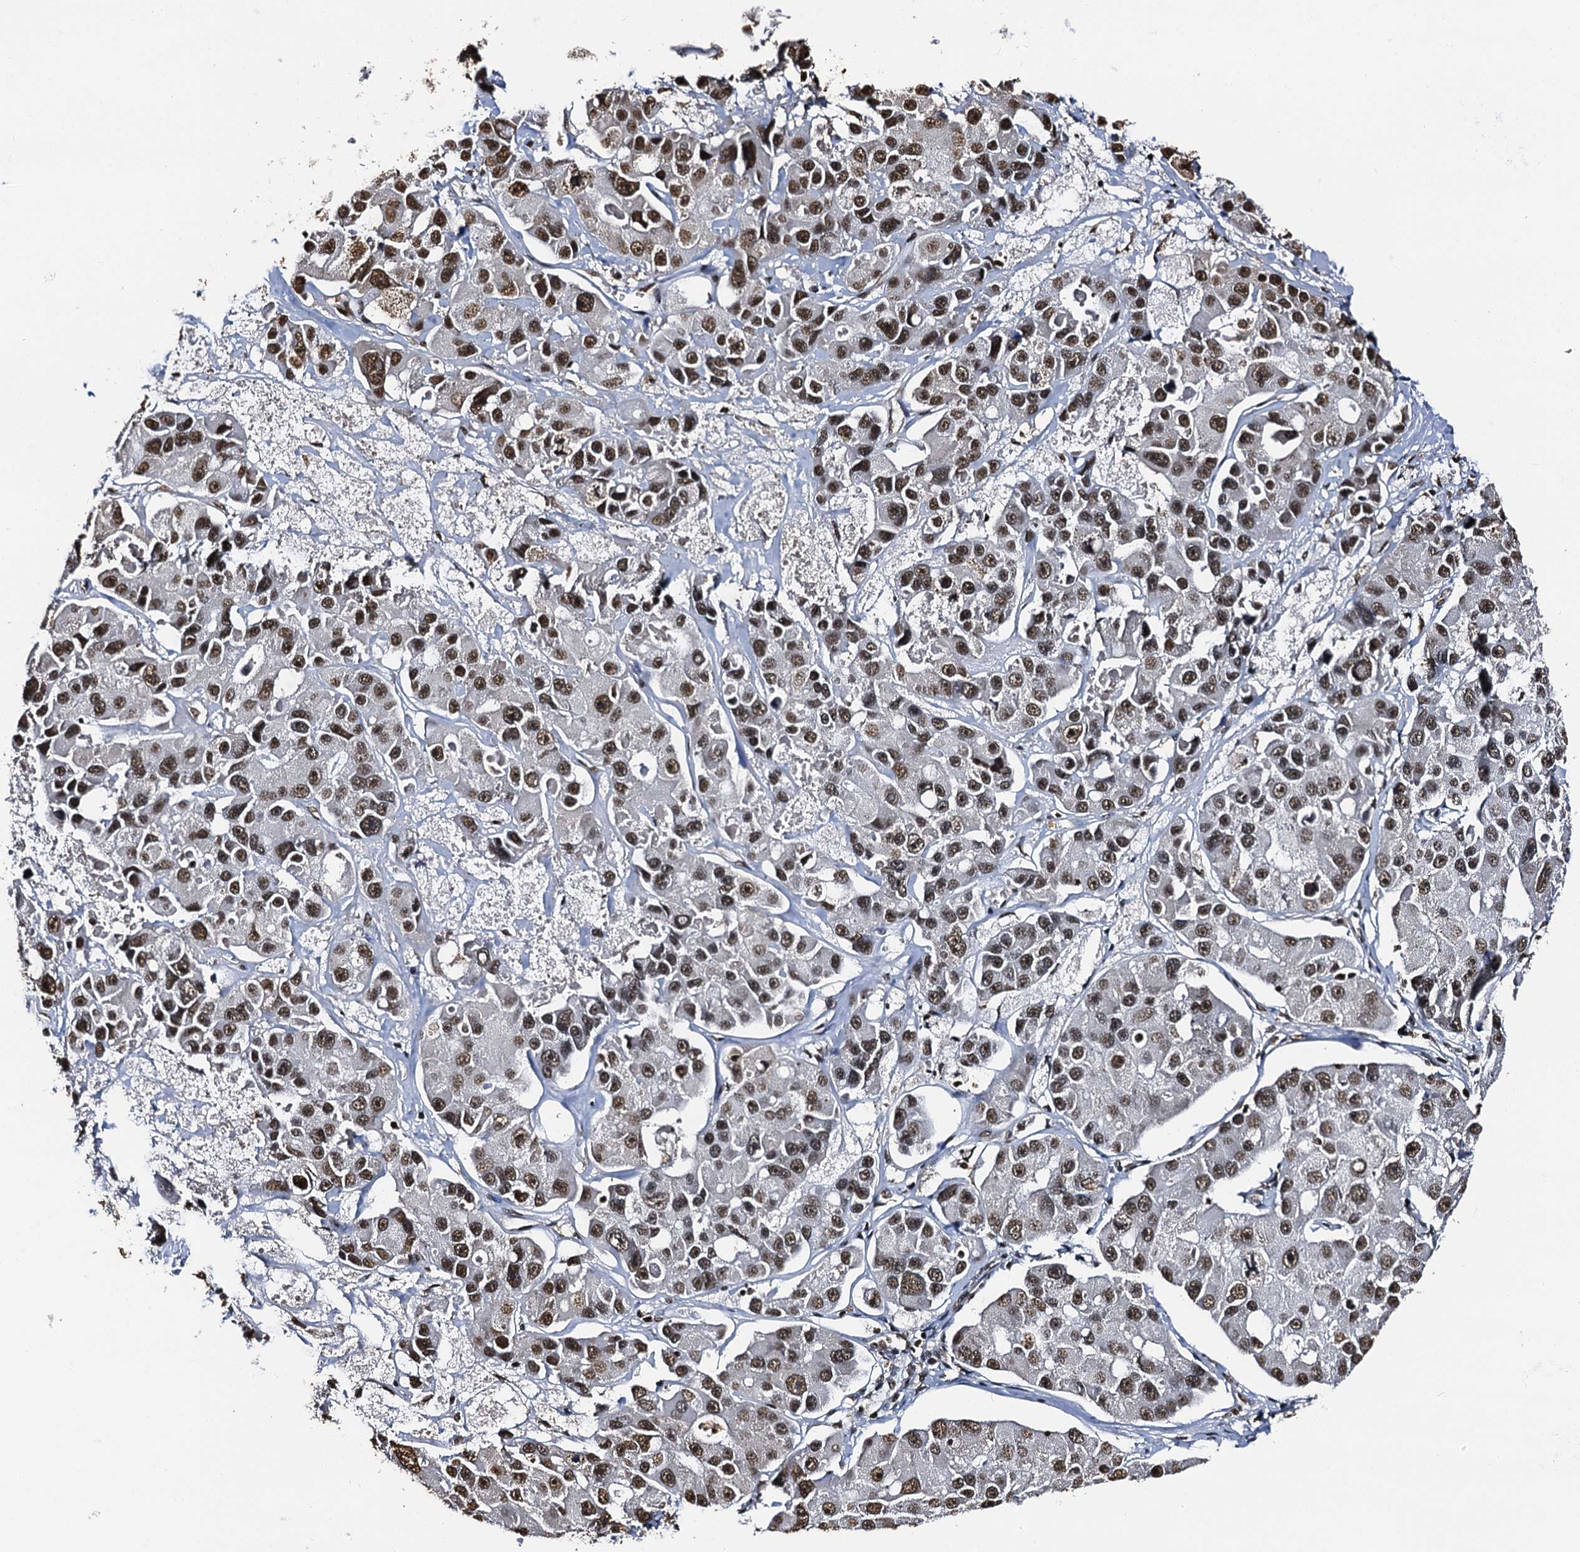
{"staining": {"intensity": "moderate", "quantity": ">75%", "location": "nuclear"}, "tissue": "lung cancer", "cell_type": "Tumor cells", "image_type": "cancer", "snomed": [{"axis": "morphology", "description": "Adenocarcinoma, NOS"}, {"axis": "topography", "description": "Lung"}], "caption": "Approximately >75% of tumor cells in lung cancer (adenocarcinoma) reveal moderate nuclear protein expression as visualized by brown immunohistochemical staining.", "gene": "SNRPD2", "patient": {"sex": "female", "age": 54}}